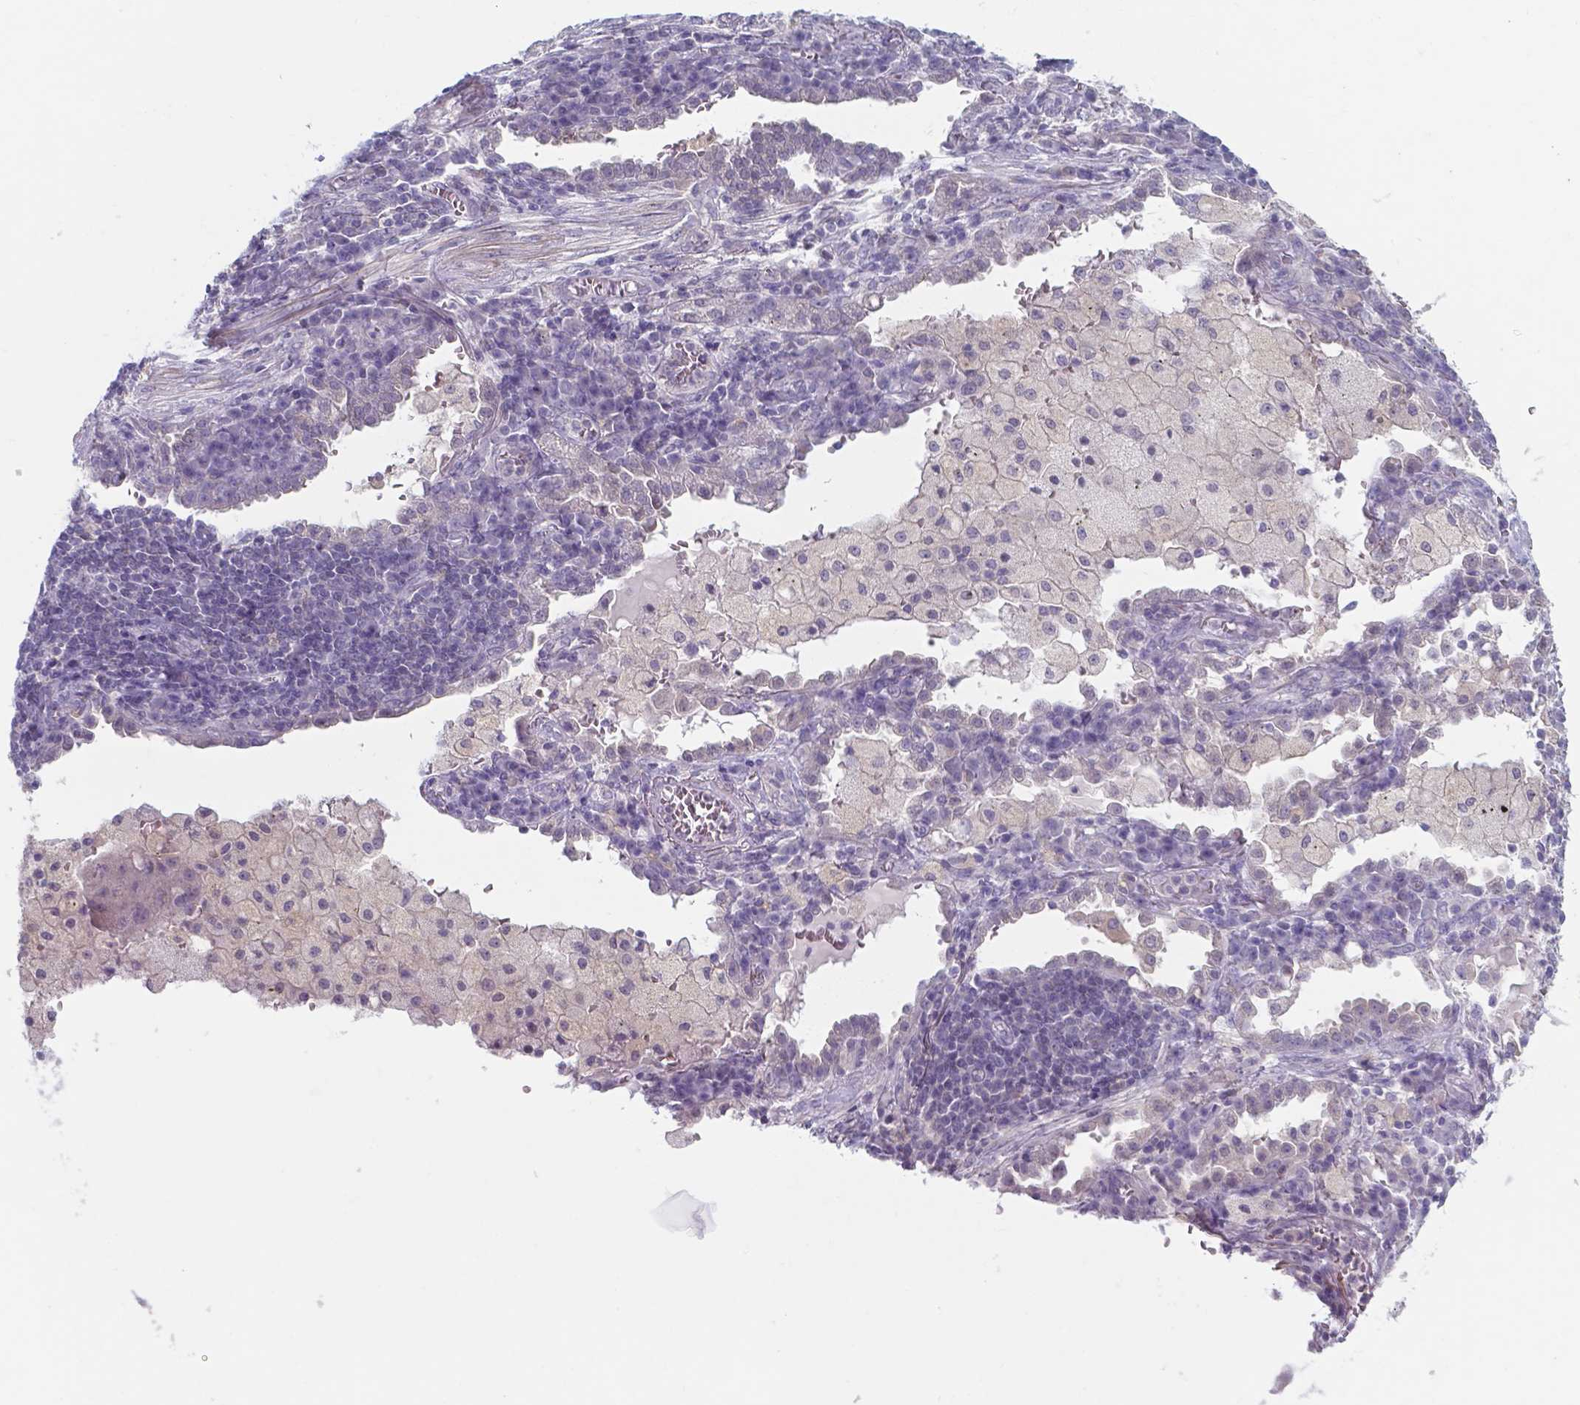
{"staining": {"intensity": "negative", "quantity": "none", "location": "none"}, "tissue": "lung cancer", "cell_type": "Tumor cells", "image_type": "cancer", "snomed": [{"axis": "morphology", "description": "Adenocarcinoma, NOS"}, {"axis": "topography", "description": "Lung"}], "caption": "Human adenocarcinoma (lung) stained for a protein using immunohistochemistry (IHC) displays no staining in tumor cells.", "gene": "AP5B1", "patient": {"sex": "male", "age": 57}}